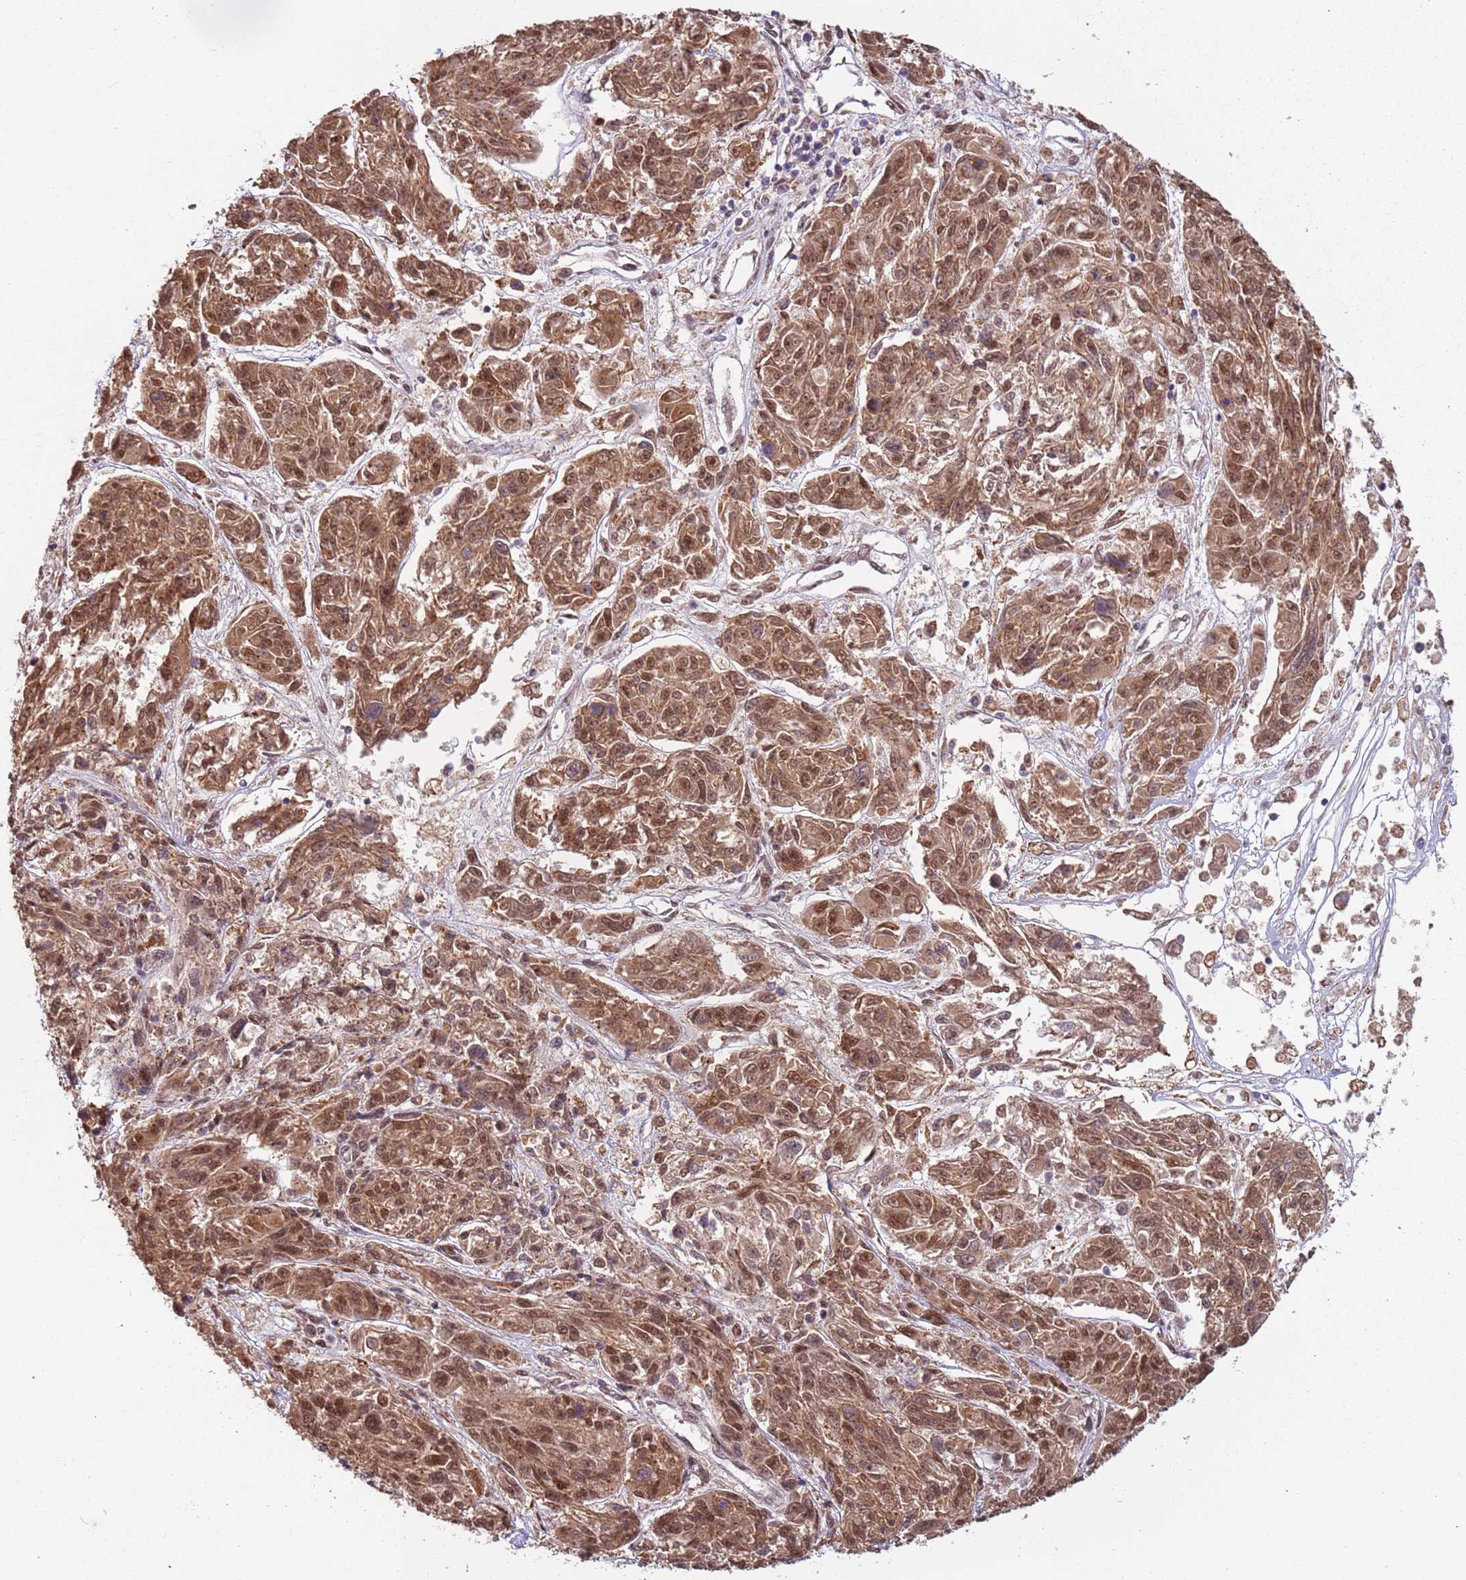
{"staining": {"intensity": "moderate", "quantity": ">75%", "location": "cytoplasmic/membranous,nuclear"}, "tissue": "melanoma", "cell_type": "Tumor cells", "image_type": "cancer", "snomed": [{"axis": "morphology", "description": "Malignant melanoma, NOS"}, {"axis": "topography", "description": "Skin"}], "caption": "Moderate cytoplasmic/membranous and nuclear protein positivity is identified in about >75% of tumor cells in malignant melanoma. The staining was performed using DAB to visualize the protein expression in brown, while the nuclei were stained in blue with hematoxylin (Magnification: 20x).", "gene": "POLR3H", "patient": {"sex": "male", "age": 53}}